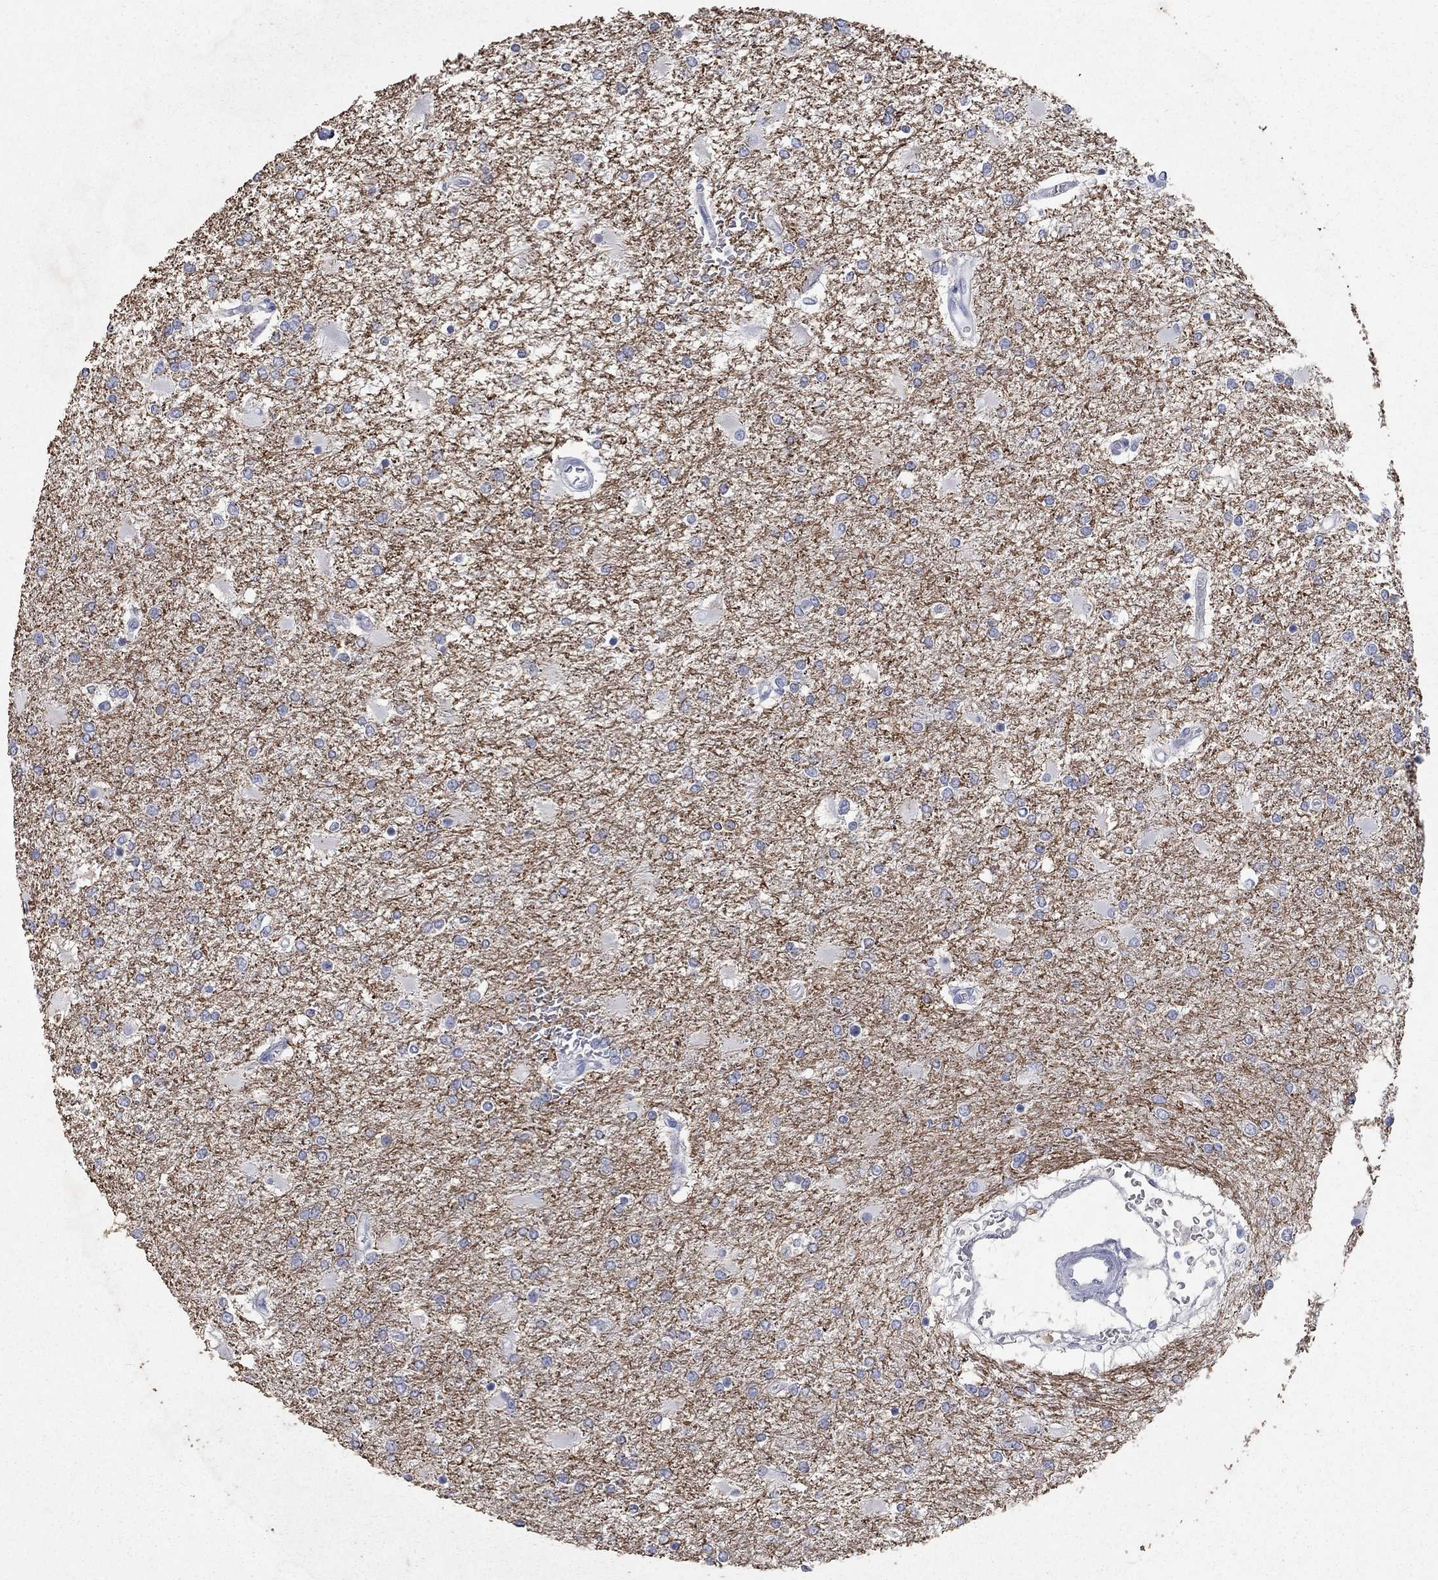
{"staining": {"intensity": "negative", "quantity": "none", "location": "none"}, "tissue": "glioma", "cell_type": "Tumor cells", "image_type": "cancer", "snomed": [{"axis": "morphology", "description": "Glioma, malignant, High grade"}, {"axis": "topography", "description": "Cerebral cortex"}], "caption": "IHC of glioma exhibits no staining in tumor cells.", "gene": "RFTN2", "patient": {"sex": "male", "age": 79}}